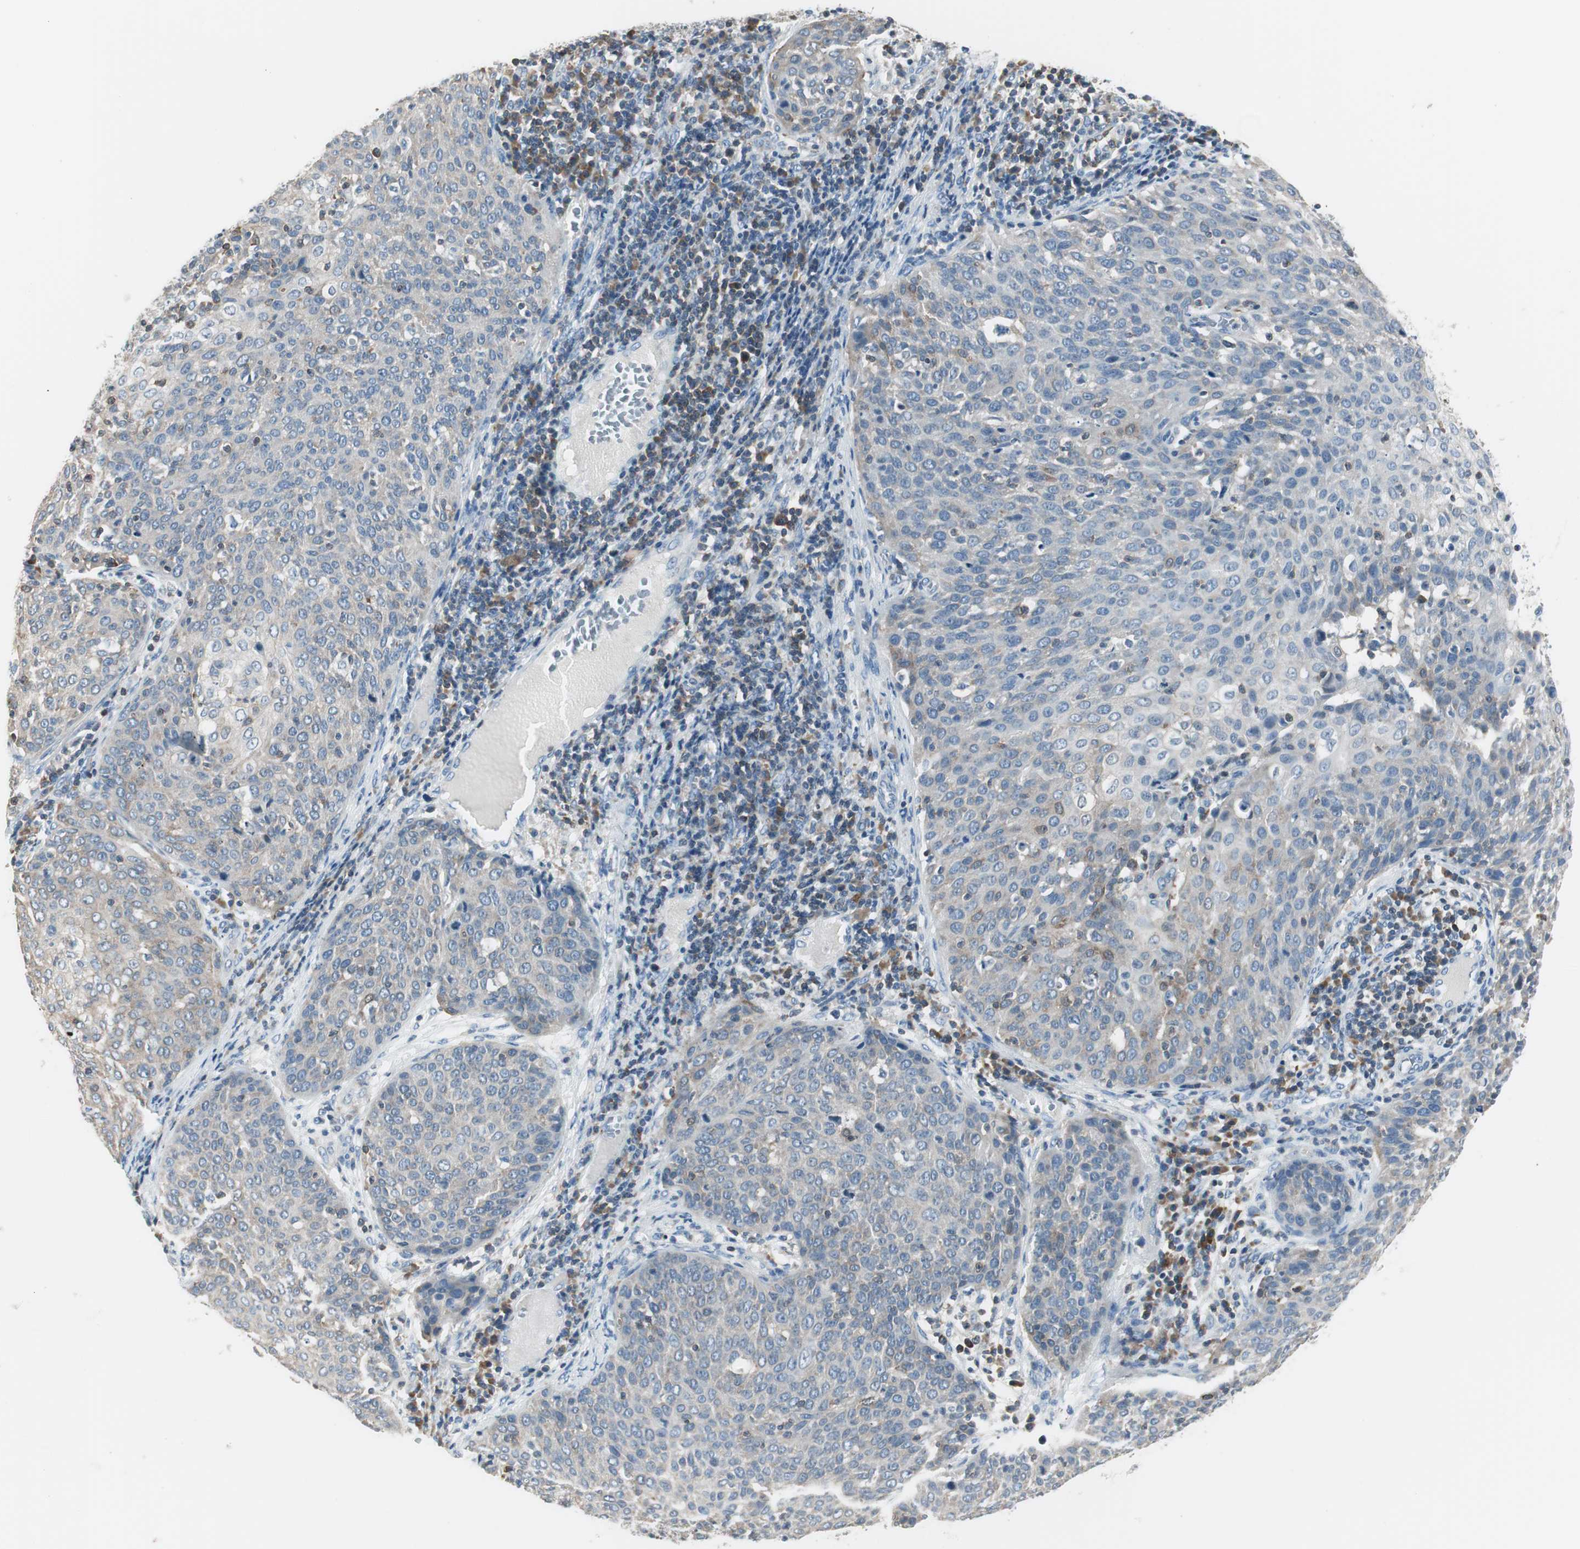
{"staining": {"intensity": "weak", "quantity": "25%-75%", "location": "cytoplasmic/membranous"}, "tissue": "cervical cancer", "cell_type": "Tumor cells", "image_type": "cancer", "snomed": [{"axis": "morphology", "description": "Squamous cell carcinoma, NOS"}, {"axis": "topography", "description": "Cervix"}], "caption": "DAB (3,3'-diaminobenzidine) immunohistochemical staining of squamous cell carcinoma (cervical) reveals weak cytoplasmic/membranous protein positivity in approximately 25%-75% of tumor cells.", "gene": "SLC9A3R1", "patient": {"sex": "female", "age": 38}}